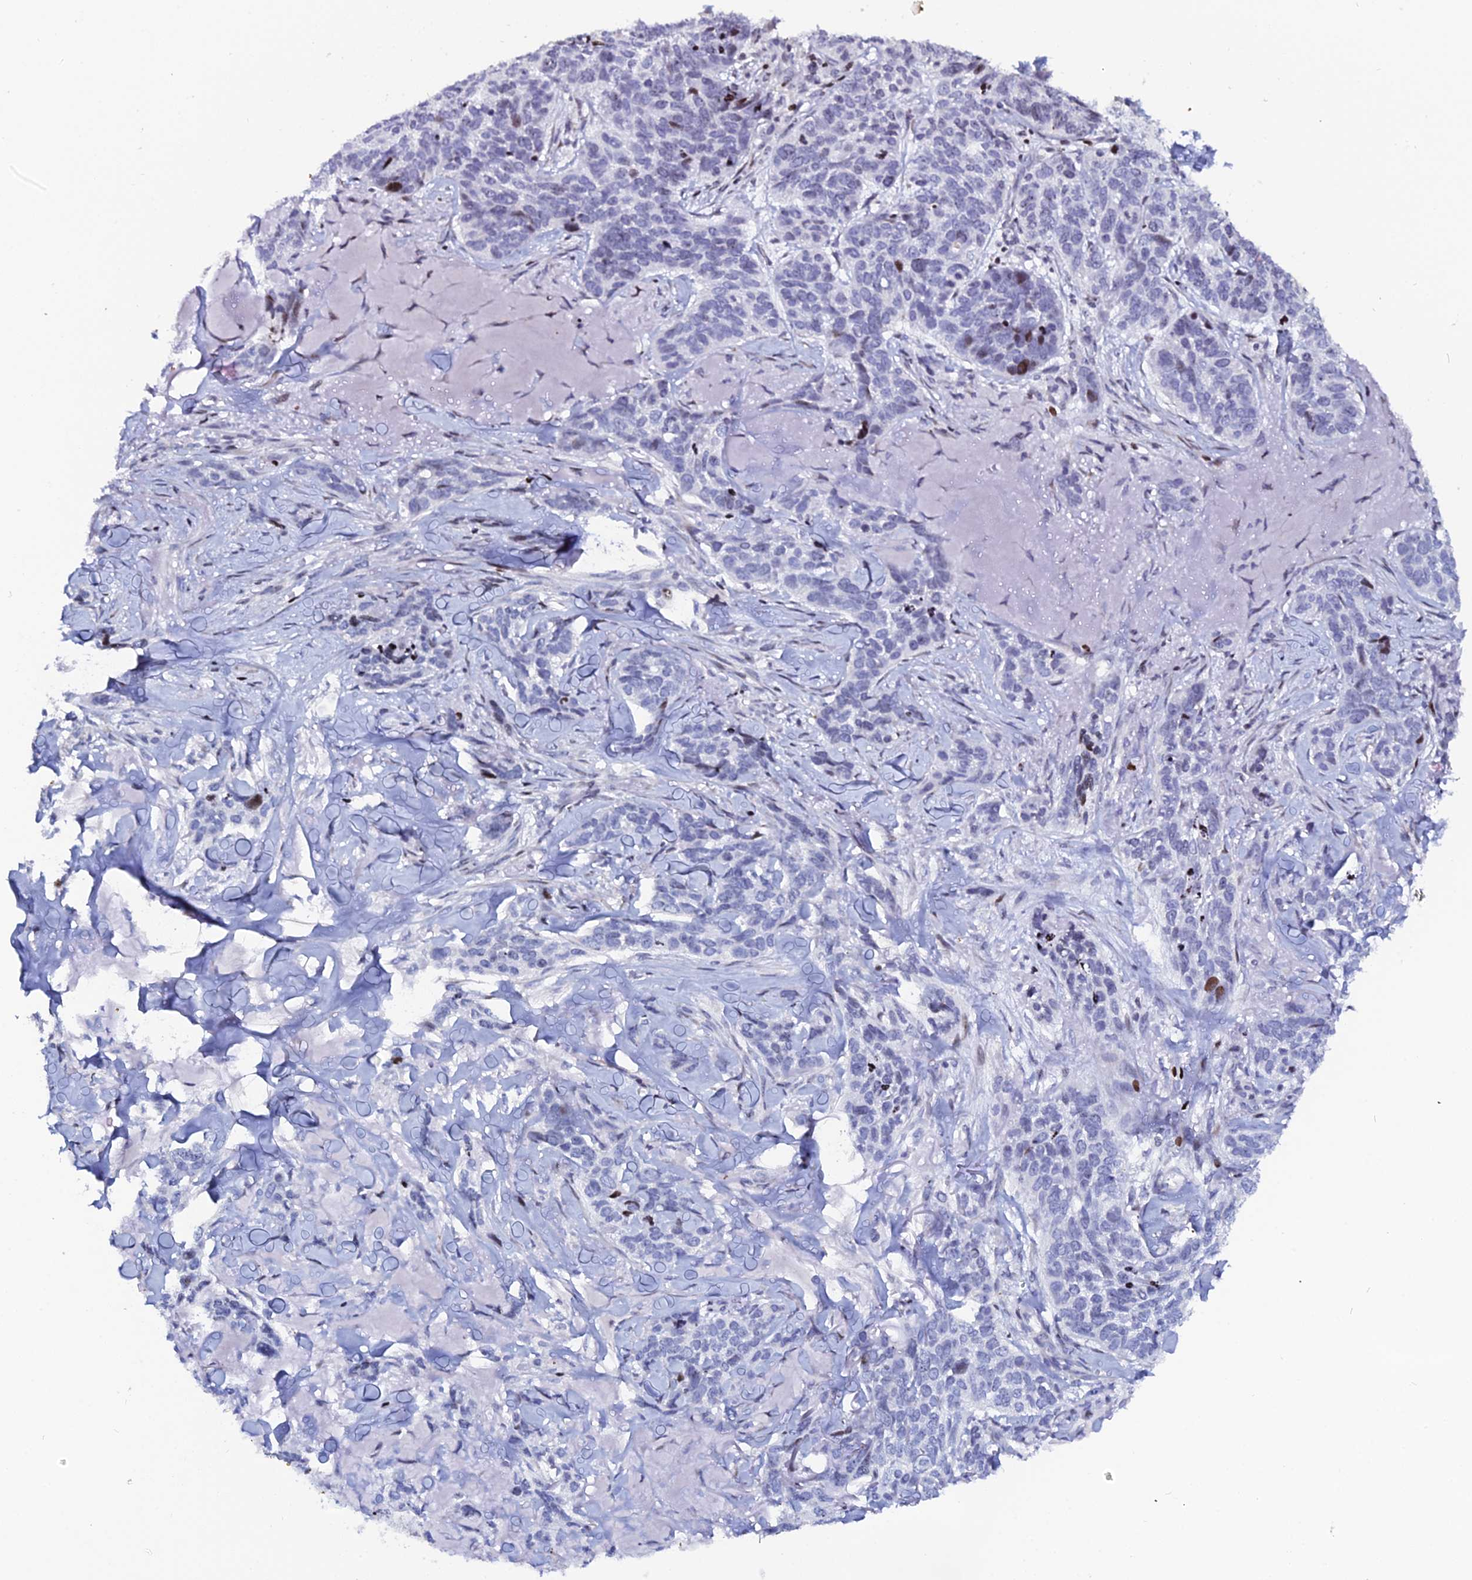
{"staining": {"intensity": "moderate", "quantity": "<25%", "location": "nuclear"}, "tissue": "skin cancer", "cell_type": "Tumor cells", "image_type": "cancer", "snomed": [{"axis": "morphology", "description": "Basal cell carcinoma"}, {"axis": "topography", "description": "Skin"}], "caption": "Immunohistochemistry of skin basal cell carcinoma displays low levels of moderate nuclear staining in approximately <25% of tumor cells.", "gene": "MYNN", "patient": {"sex": "male", "age": 86}}